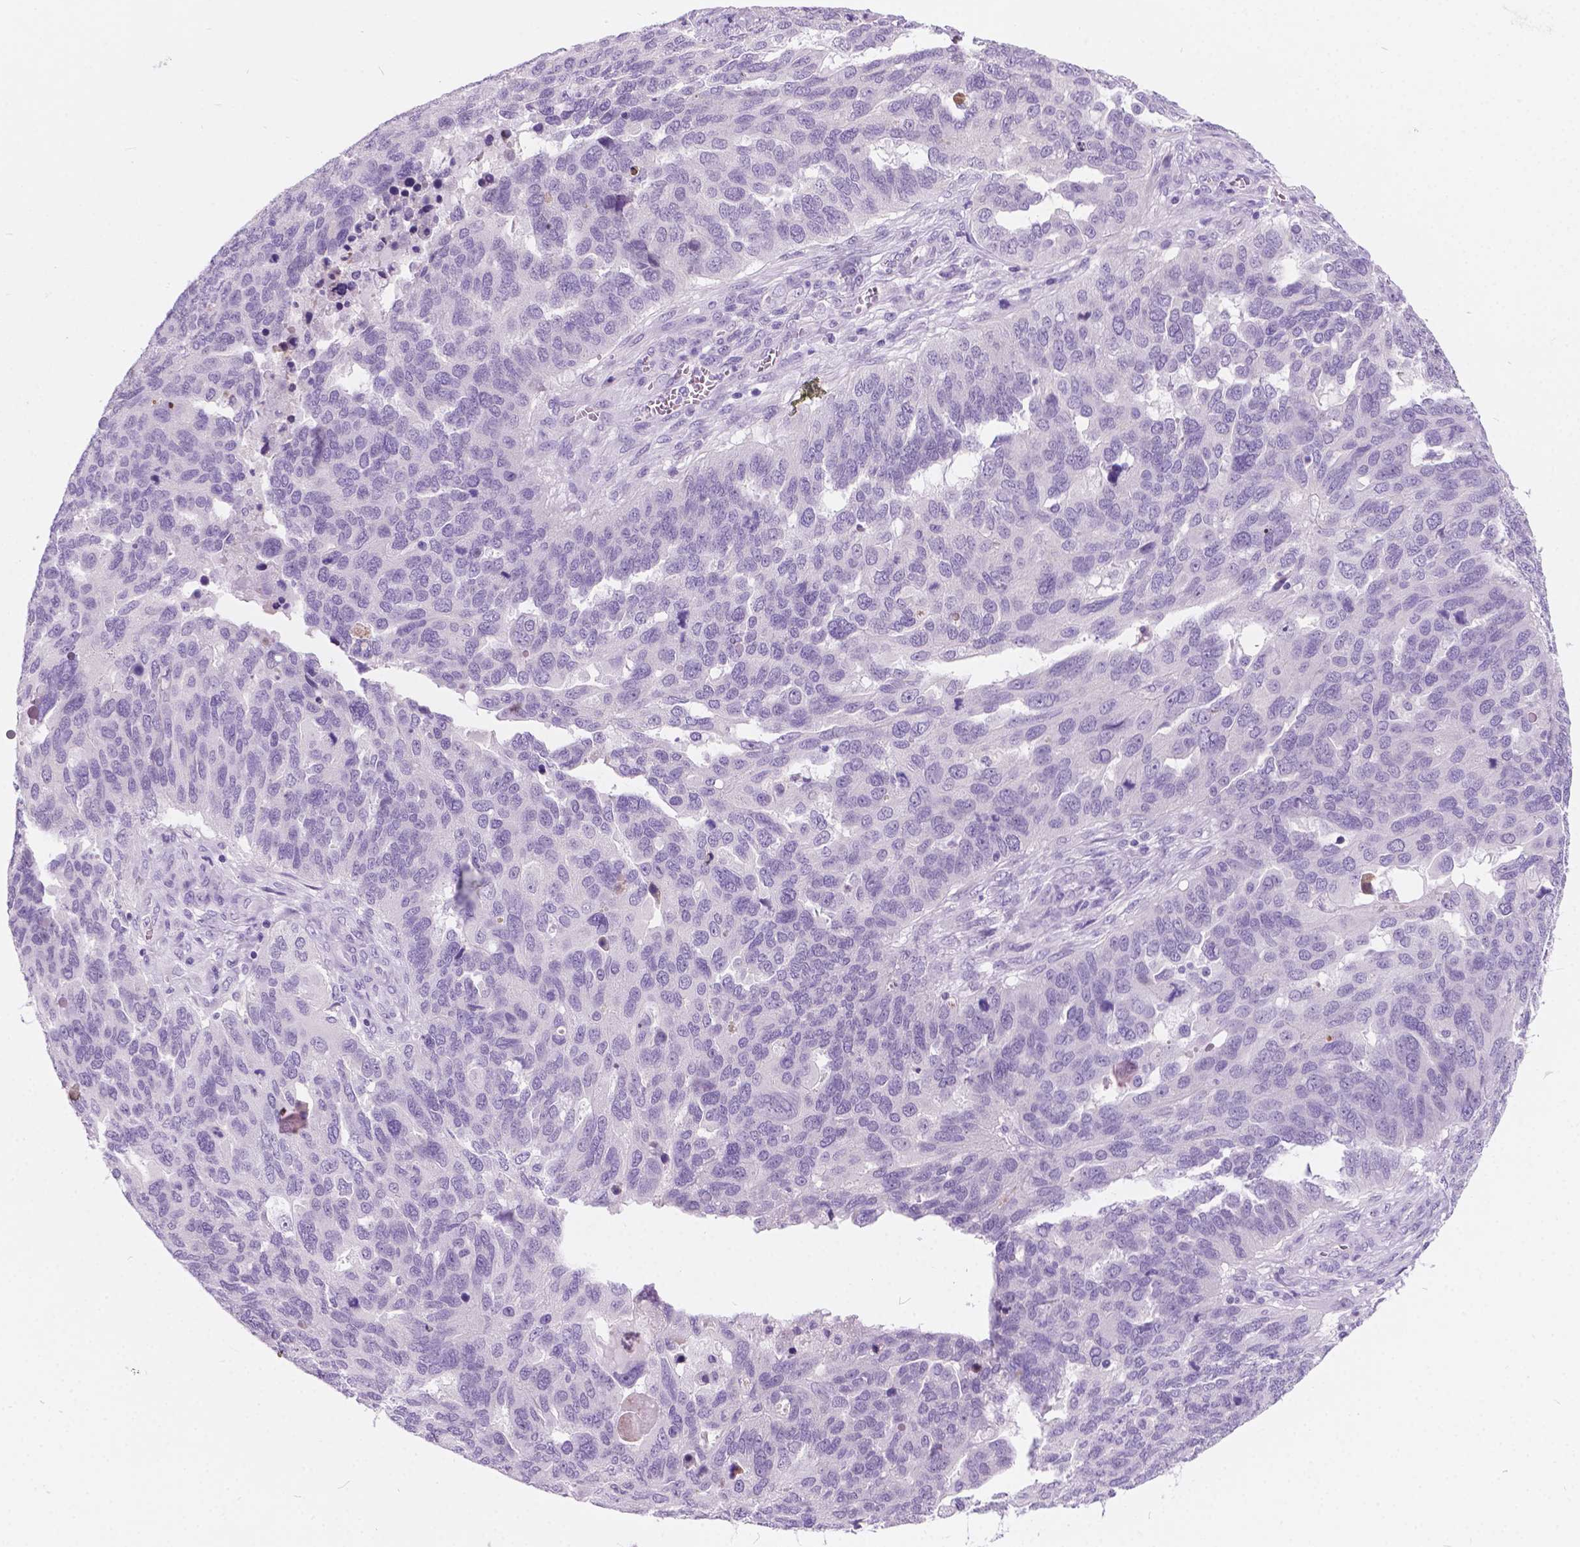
{"staining": {"intensity": "negative", "quantity": "none", "location": "none"}, "tissue": "ovarian cancer", "cell_type": "Tumor cells", "image_type": "cancer", "snomed": [{"axis": "morphology", "description": "Carcinoma, endometroid"}, {"axis": "topography", "description": "Soft tissue"}, {"axis": "topography", "description": "Ovary"}], "caption": "Immunohistochemistry (IHC) image of endometroid carcinoma (ovarian) stained for a protein (brown), which exhibits no expression in tumor cells. The staining is performed using DAB (3,3'-diaminobenzidine) brown chromogen with nuclei counter-stained in using hematoxylin.", "gene": "ARMS2", "patient": {"sex": "female", "age": 52}}